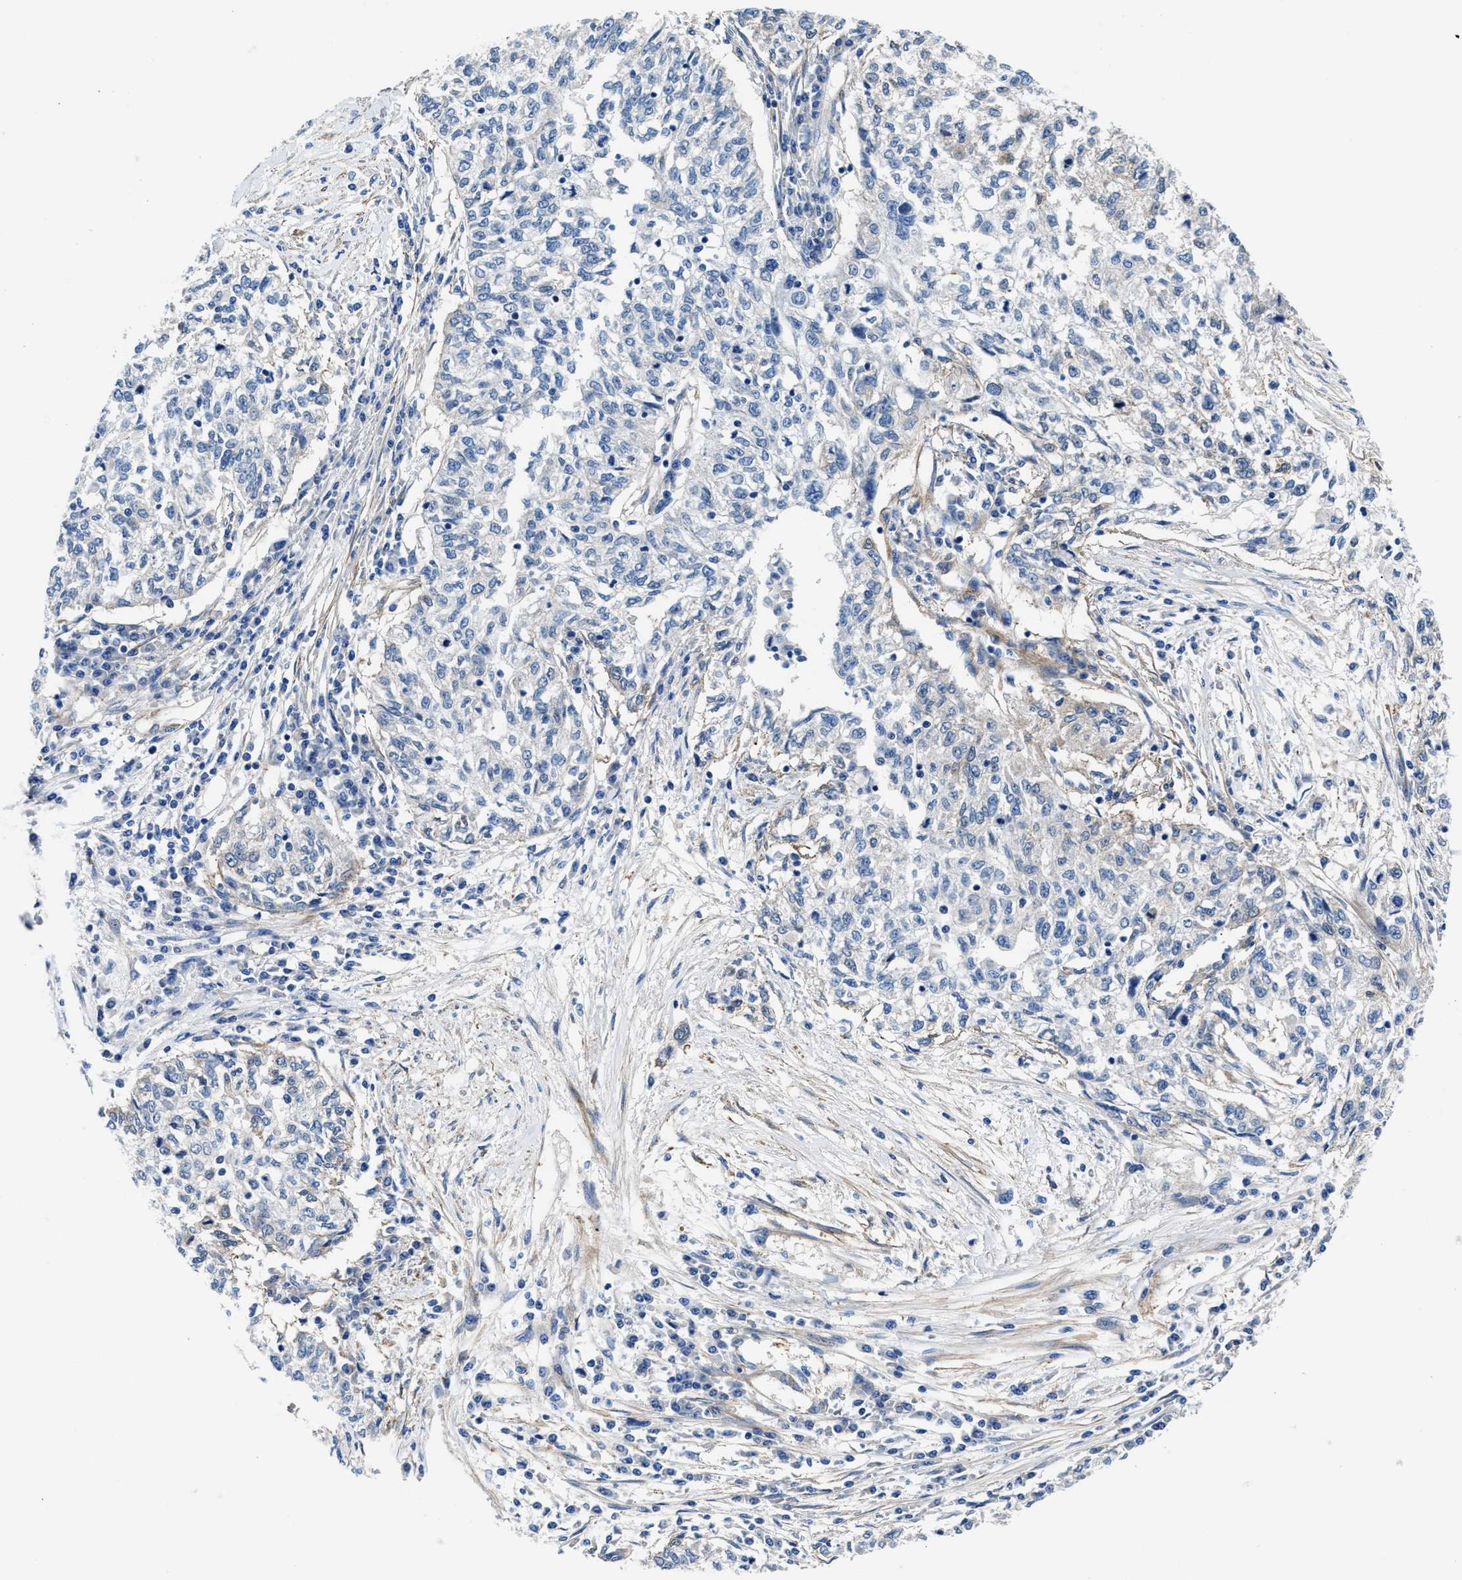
{"staining": {"intensity": "negative", "quantity": "none", "location": "none"}, "tissue": "cervical cancer", "cell_type": "Tumor cells", "image_type": "cancer", "snomed": [{"axis": "morphology", "description": "Squamous cell carcinoma, NOS"}, {"axis": "topography", "description": "Cervix"}], "caption": "This is an immunohistochemistry (IHC) micrograph of cervical cancer. There is no positivity in tumor cells.", "gene": "PARG", "patient": {"sex": "female", "age": 57}}